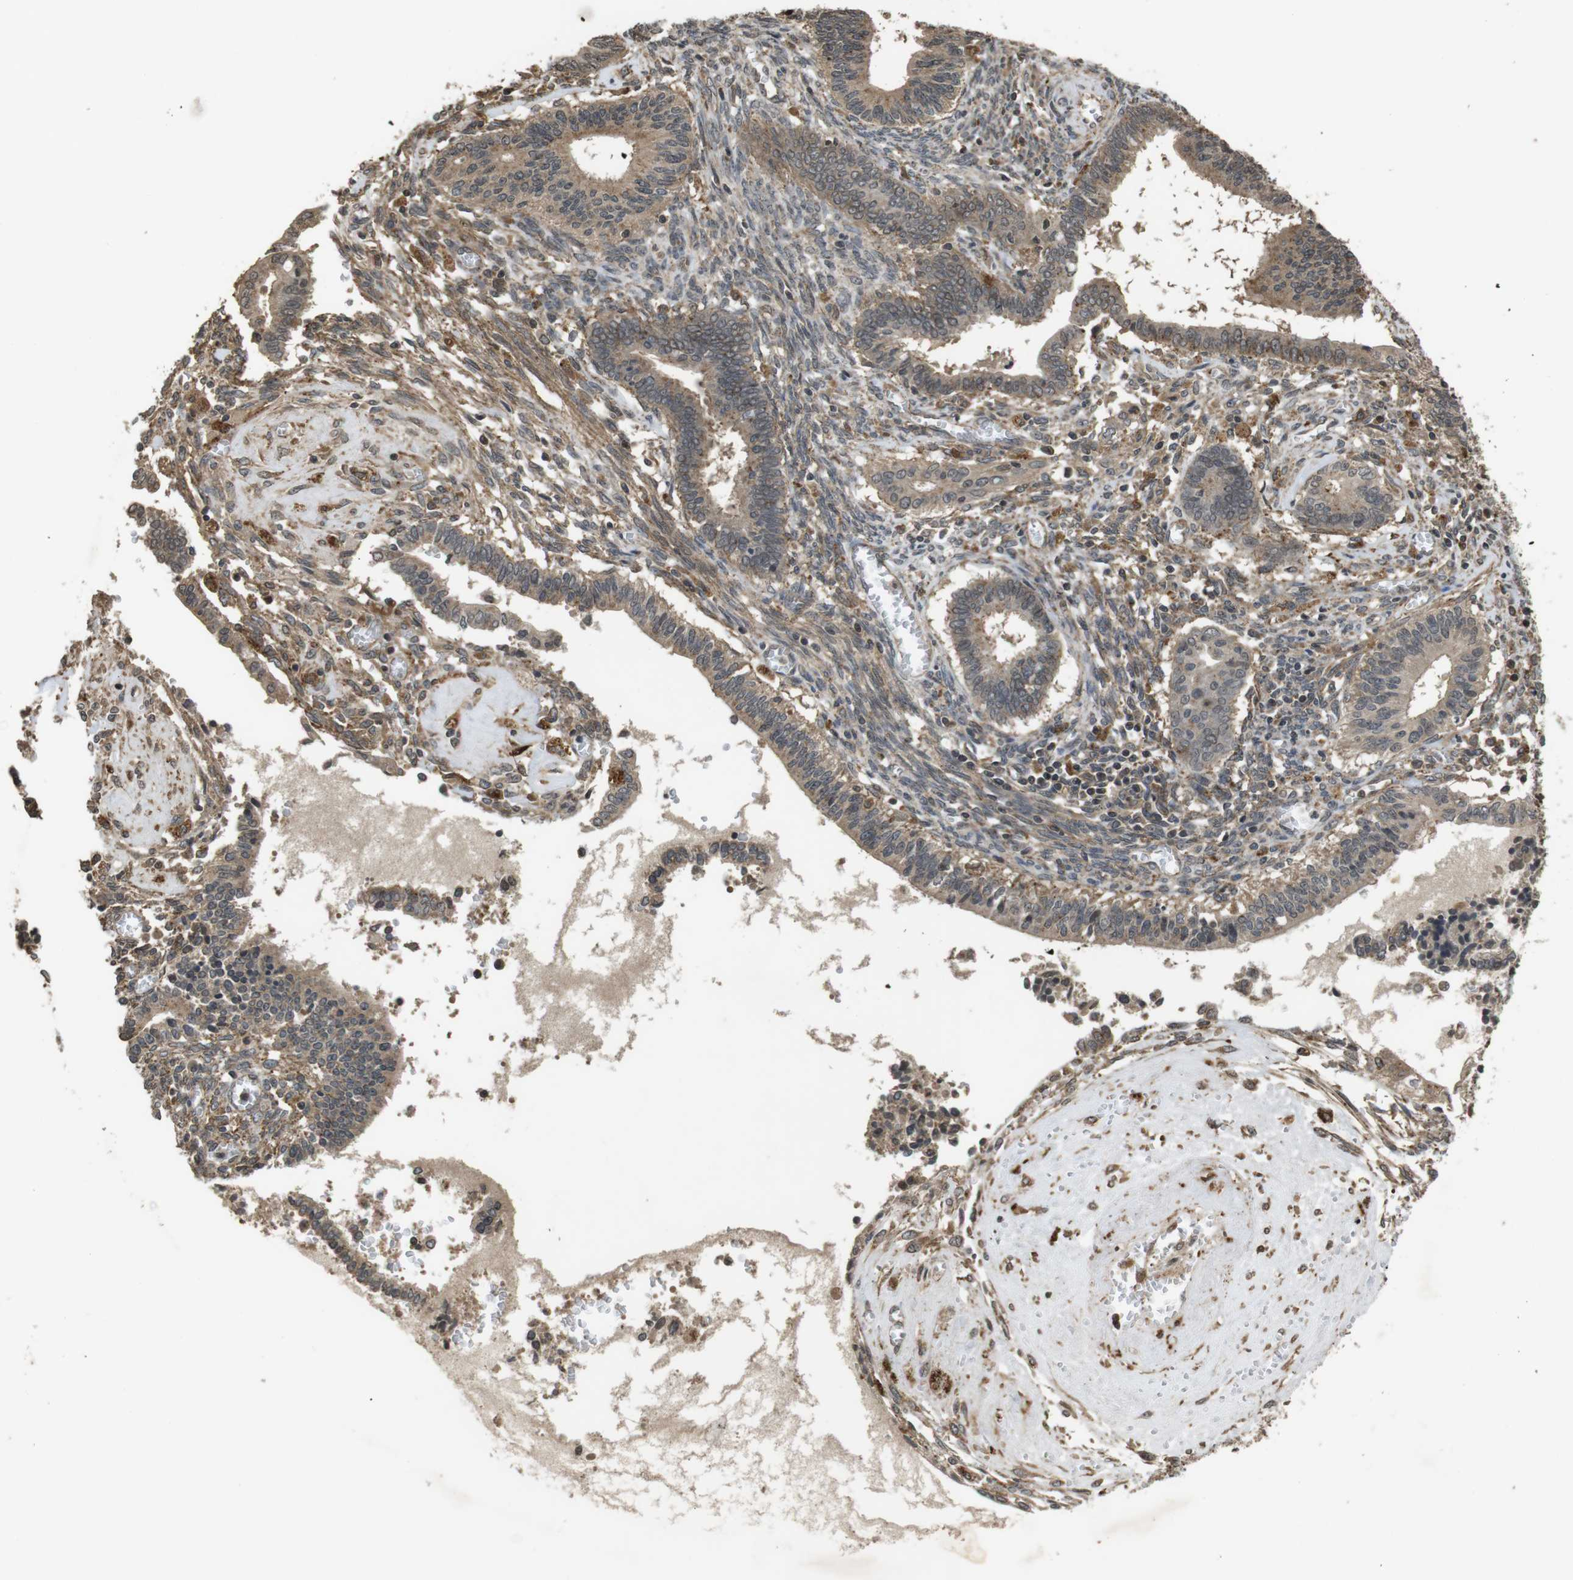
{"staining": {"intensity": "weak", "quantity": ">75%", "location": "cytoplasmic/membranous"}, "tissue": "cervical cancer", "cell_type": "Tumor cells", "image_type": "cancer", "snomed": [{"axis": "morphology", "description": "Adenocarcinoma, NOS"}, {"axis": "topography", "description": "Cervix"}], "caption": "A histopathology image of cervical cancer stained for a protein demonstrates weak cytoplasmic/membranous brown staining in tumor cells.", "gene": "FZD10", "patient": {"sex": "female", "age": 44}}